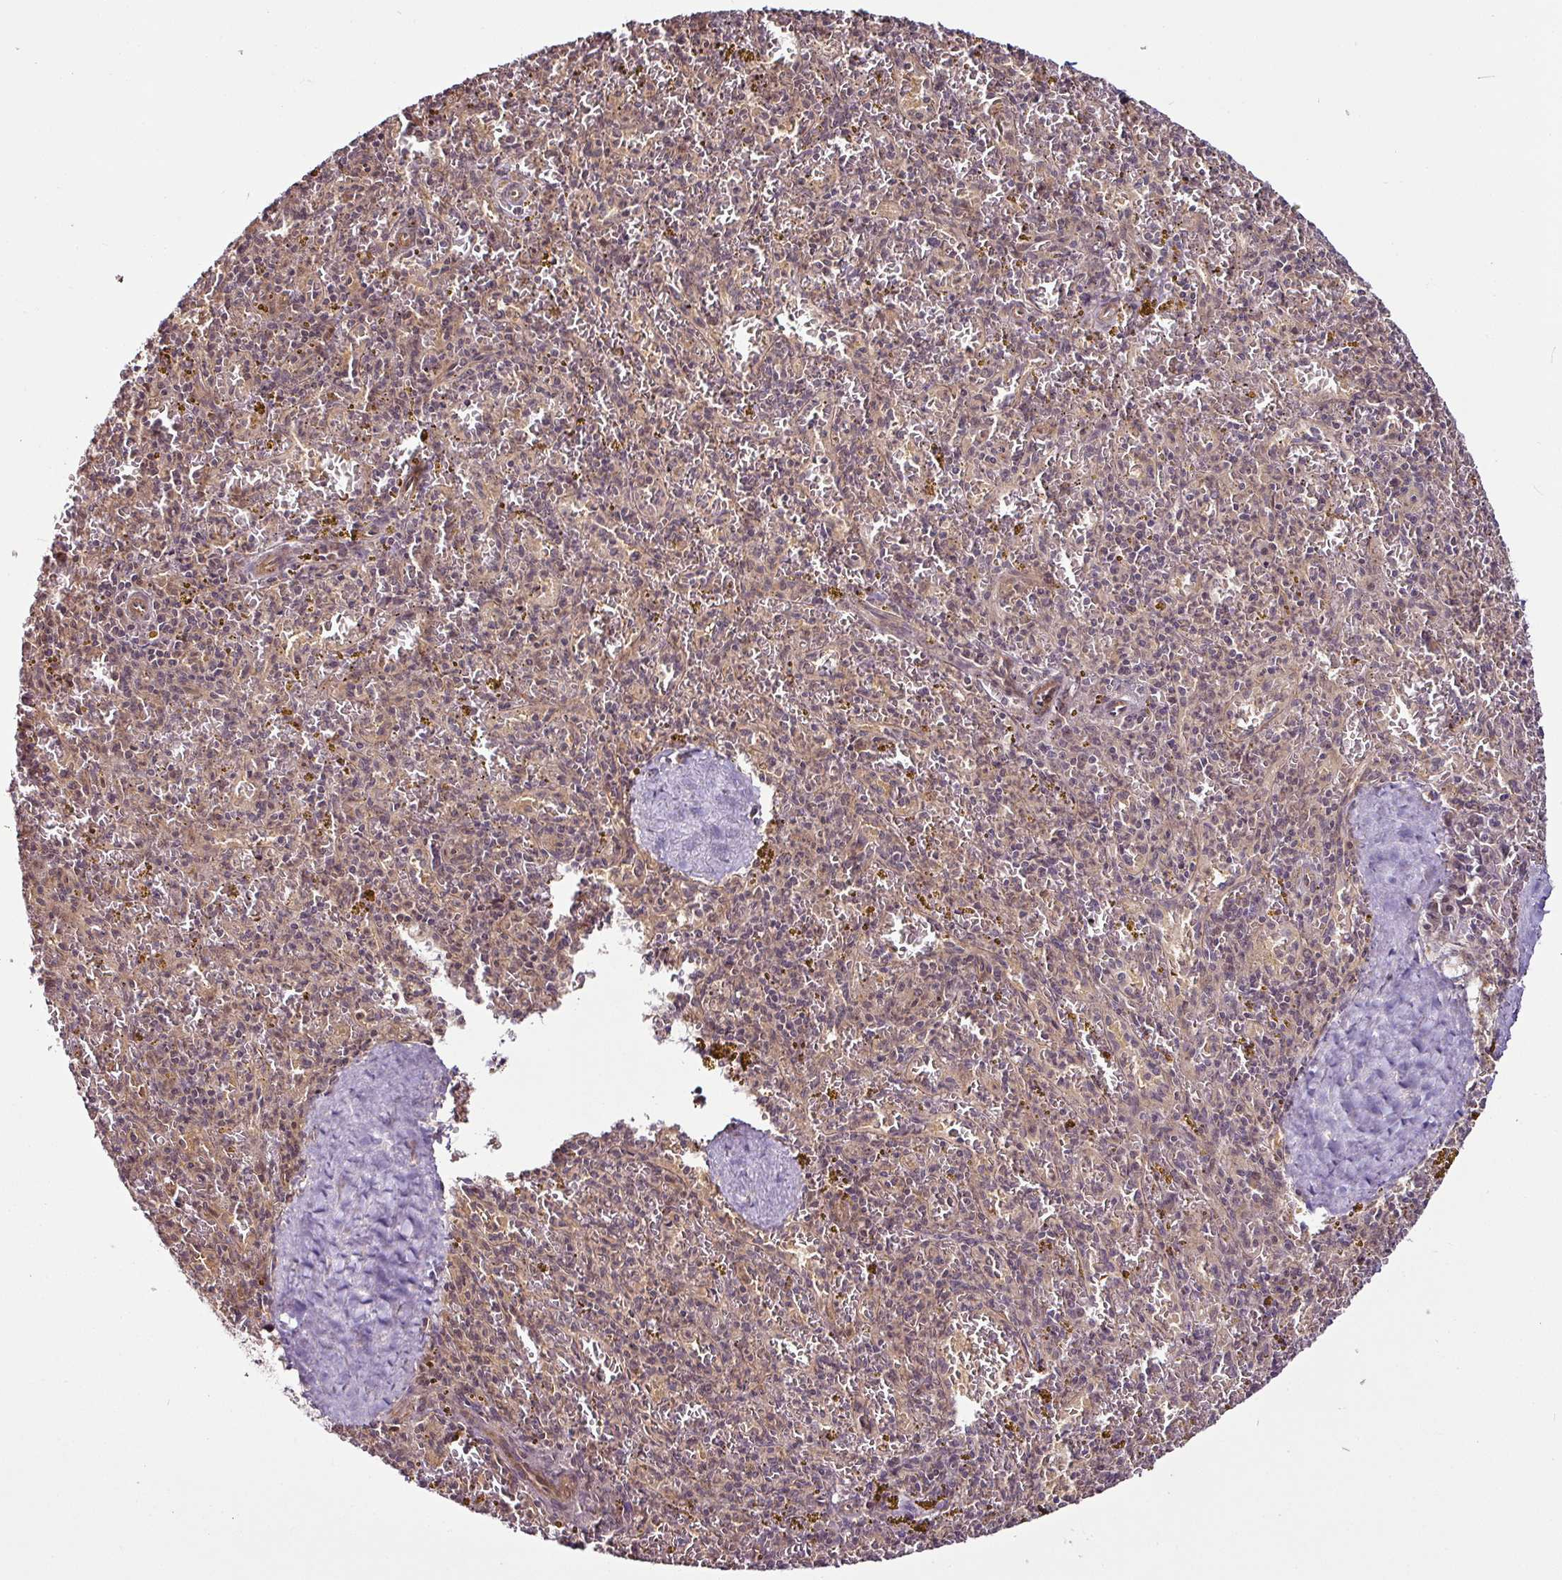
{"staining": {"intensity": "weak", "quantity": "25%-75%", "location": "cytoplasmic/membranous,nuclear"}, "tissue": "spleen", "cell_type": "Cells in red pulp", "image_type": "normal", "snomed": [{"axis": "morphology", "description": "Normal tissue, NOS"}, {"axis": "topography", "description": "Spleen"}], "caption": "This is an image of IHC staining of normal spleen, which shows weak staining in the cytoplasmic/membranous,nuclear of cells in red pulp.", "gene": "DCAF13", "patient": {"sex": "male", "age": 57}}